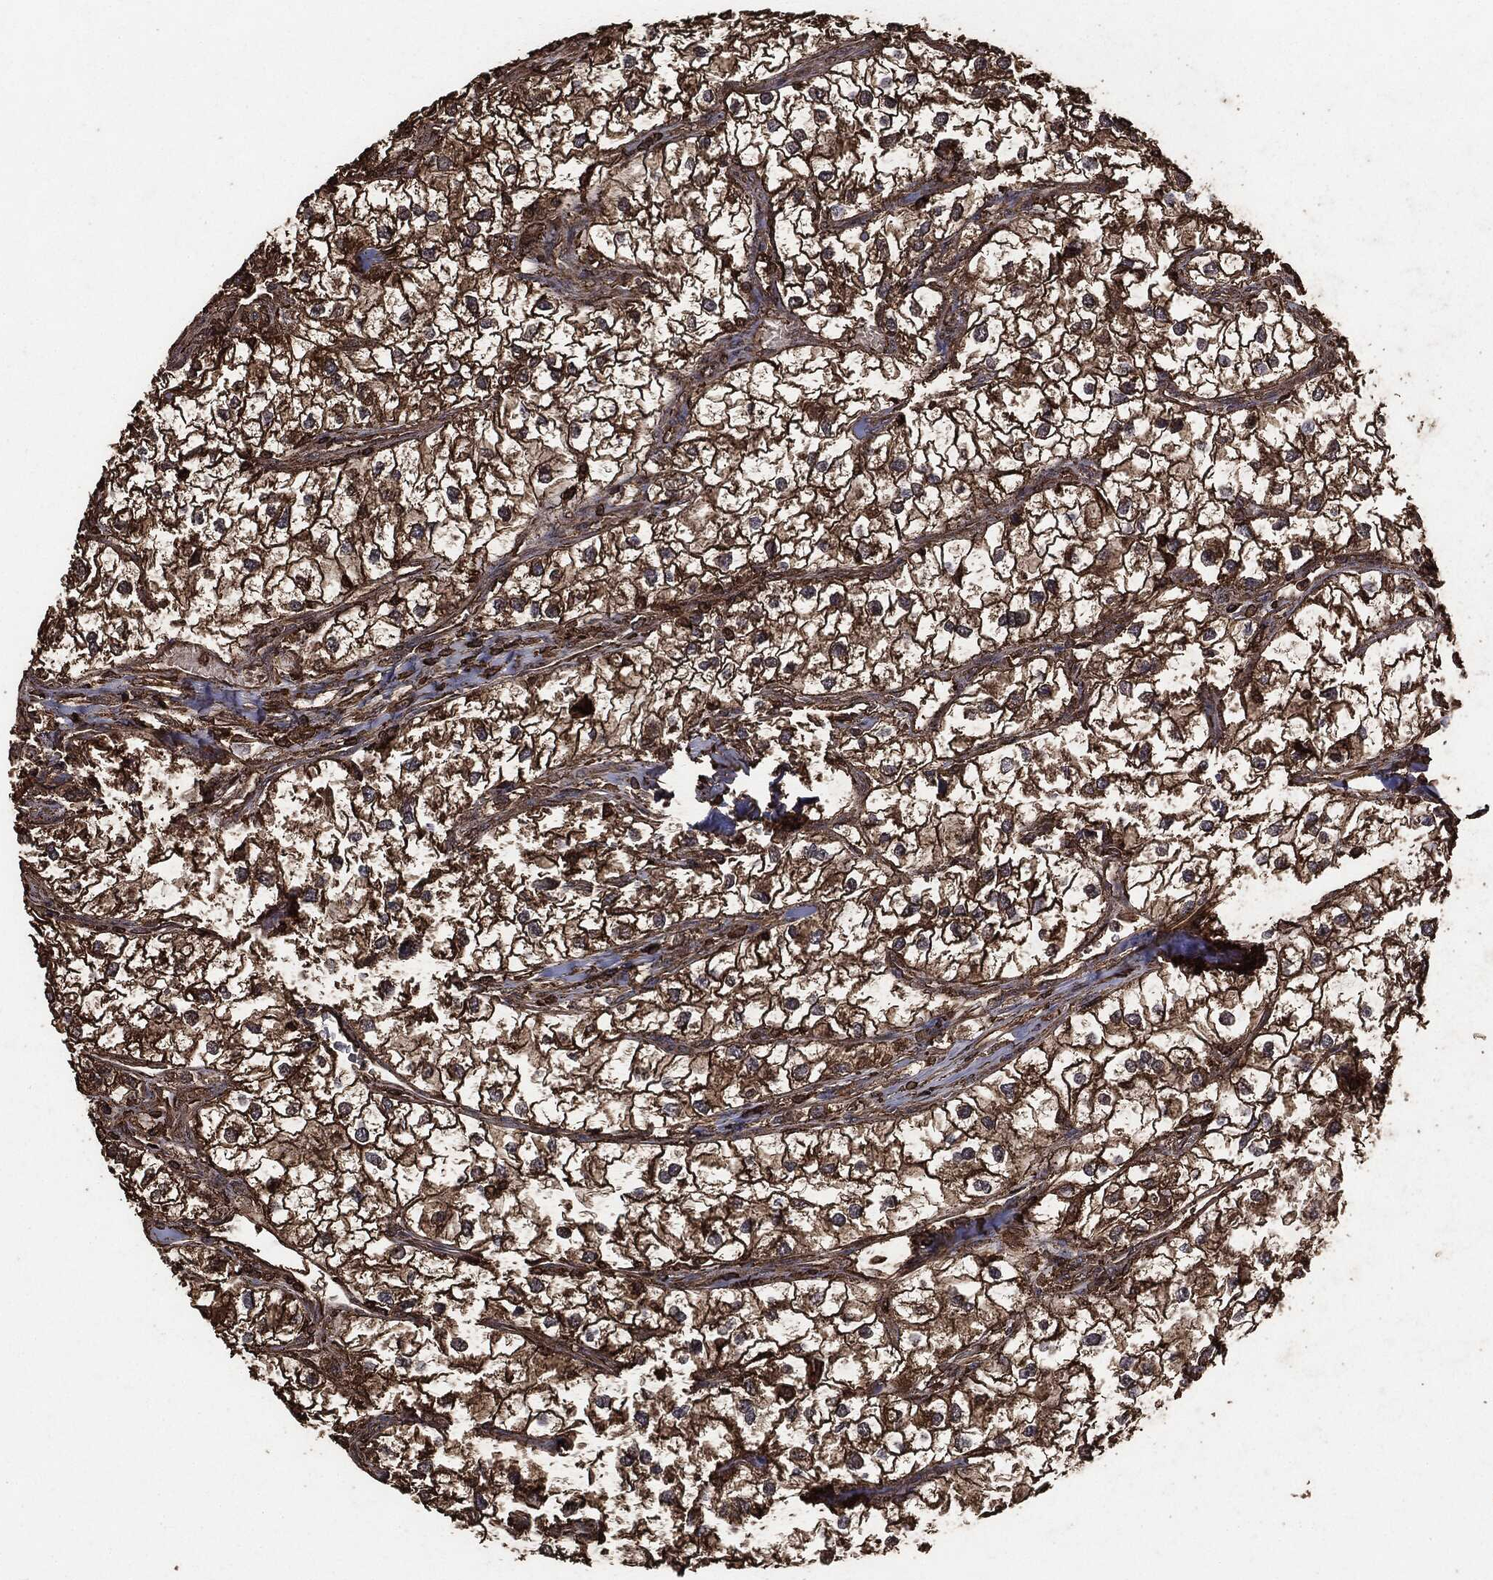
{"staining": {"intensity": "strong", "quantity": ">75%", "location": "cytoplasmic/membranous"}, "tissue": "renal cancer", "cell_type": "Tumor cells", "image_type": "cancer", "snomed": [{"axis": "morphology", "description": "Adenocarcinoma, NOS"}, {"axis": "topography", "description": "Kidney"}], "caption": "DAB immunohistochemical staining of human renal cancer (adenocarcinoma) exhibits strong cytoplasmic/membranous protein positivity in about >75% of tumor cells.", "gene": "MTOR", "patient": {"sex": "male", "age": 59}}